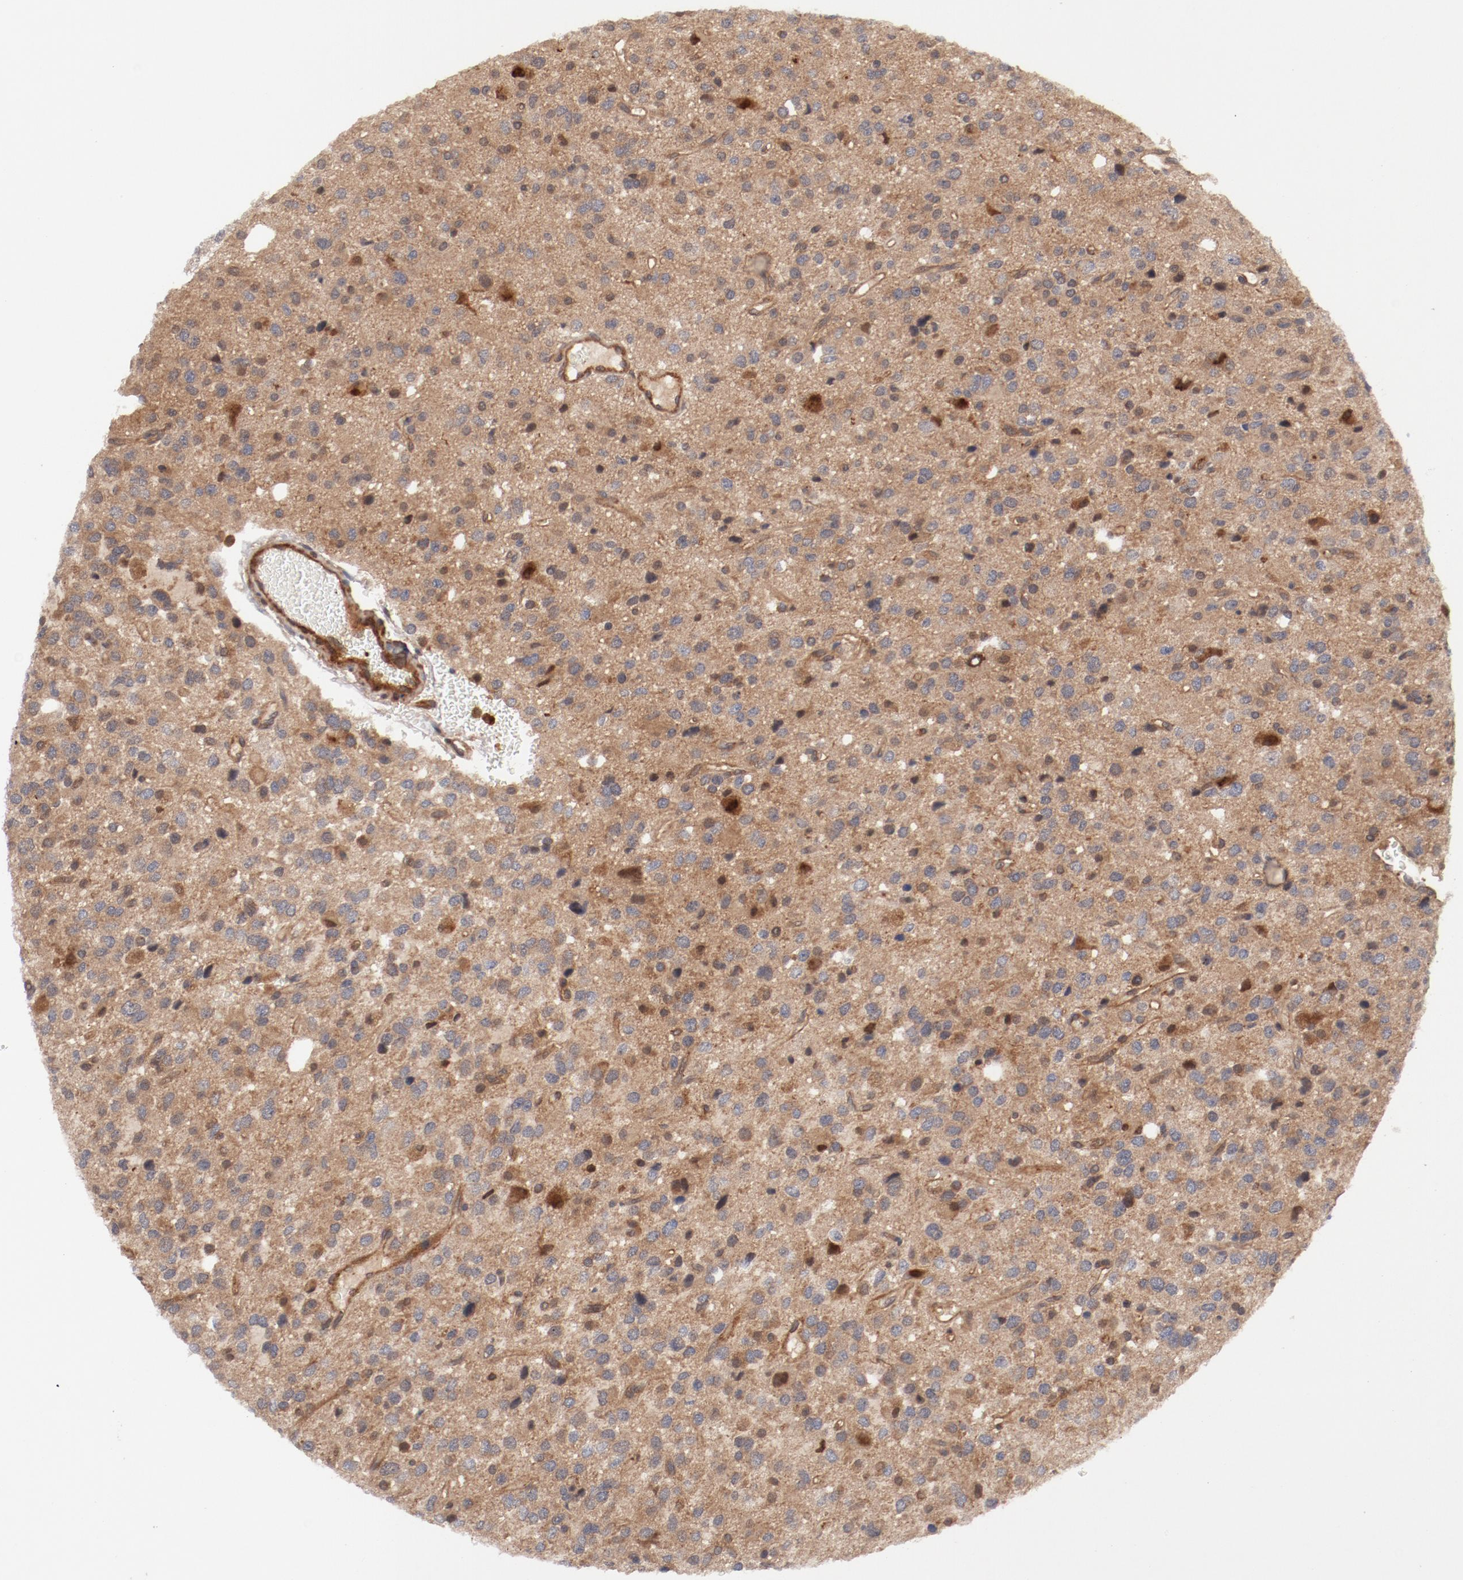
{"staining": {"intensity": "moderate", "quantity": ">75%", "location": "cytoplasmic/membranous"}, "tissue": "glioma", "cell_type": "Tumor cells", "image_type": "cancer", "snomed": [{"axis": "morphology", "description": "Glioma, malignant, High grade"}, {"axis": "topography", "description": "Brain"}], "caption": "Glioma tissue reveals moderate cytoplasmic/membranous positivity in approximately >75% of tumor cells, visualized by immunohistochemistry.", "gene": "GUF1", "patient": {"sex": "male", "age": 47}}